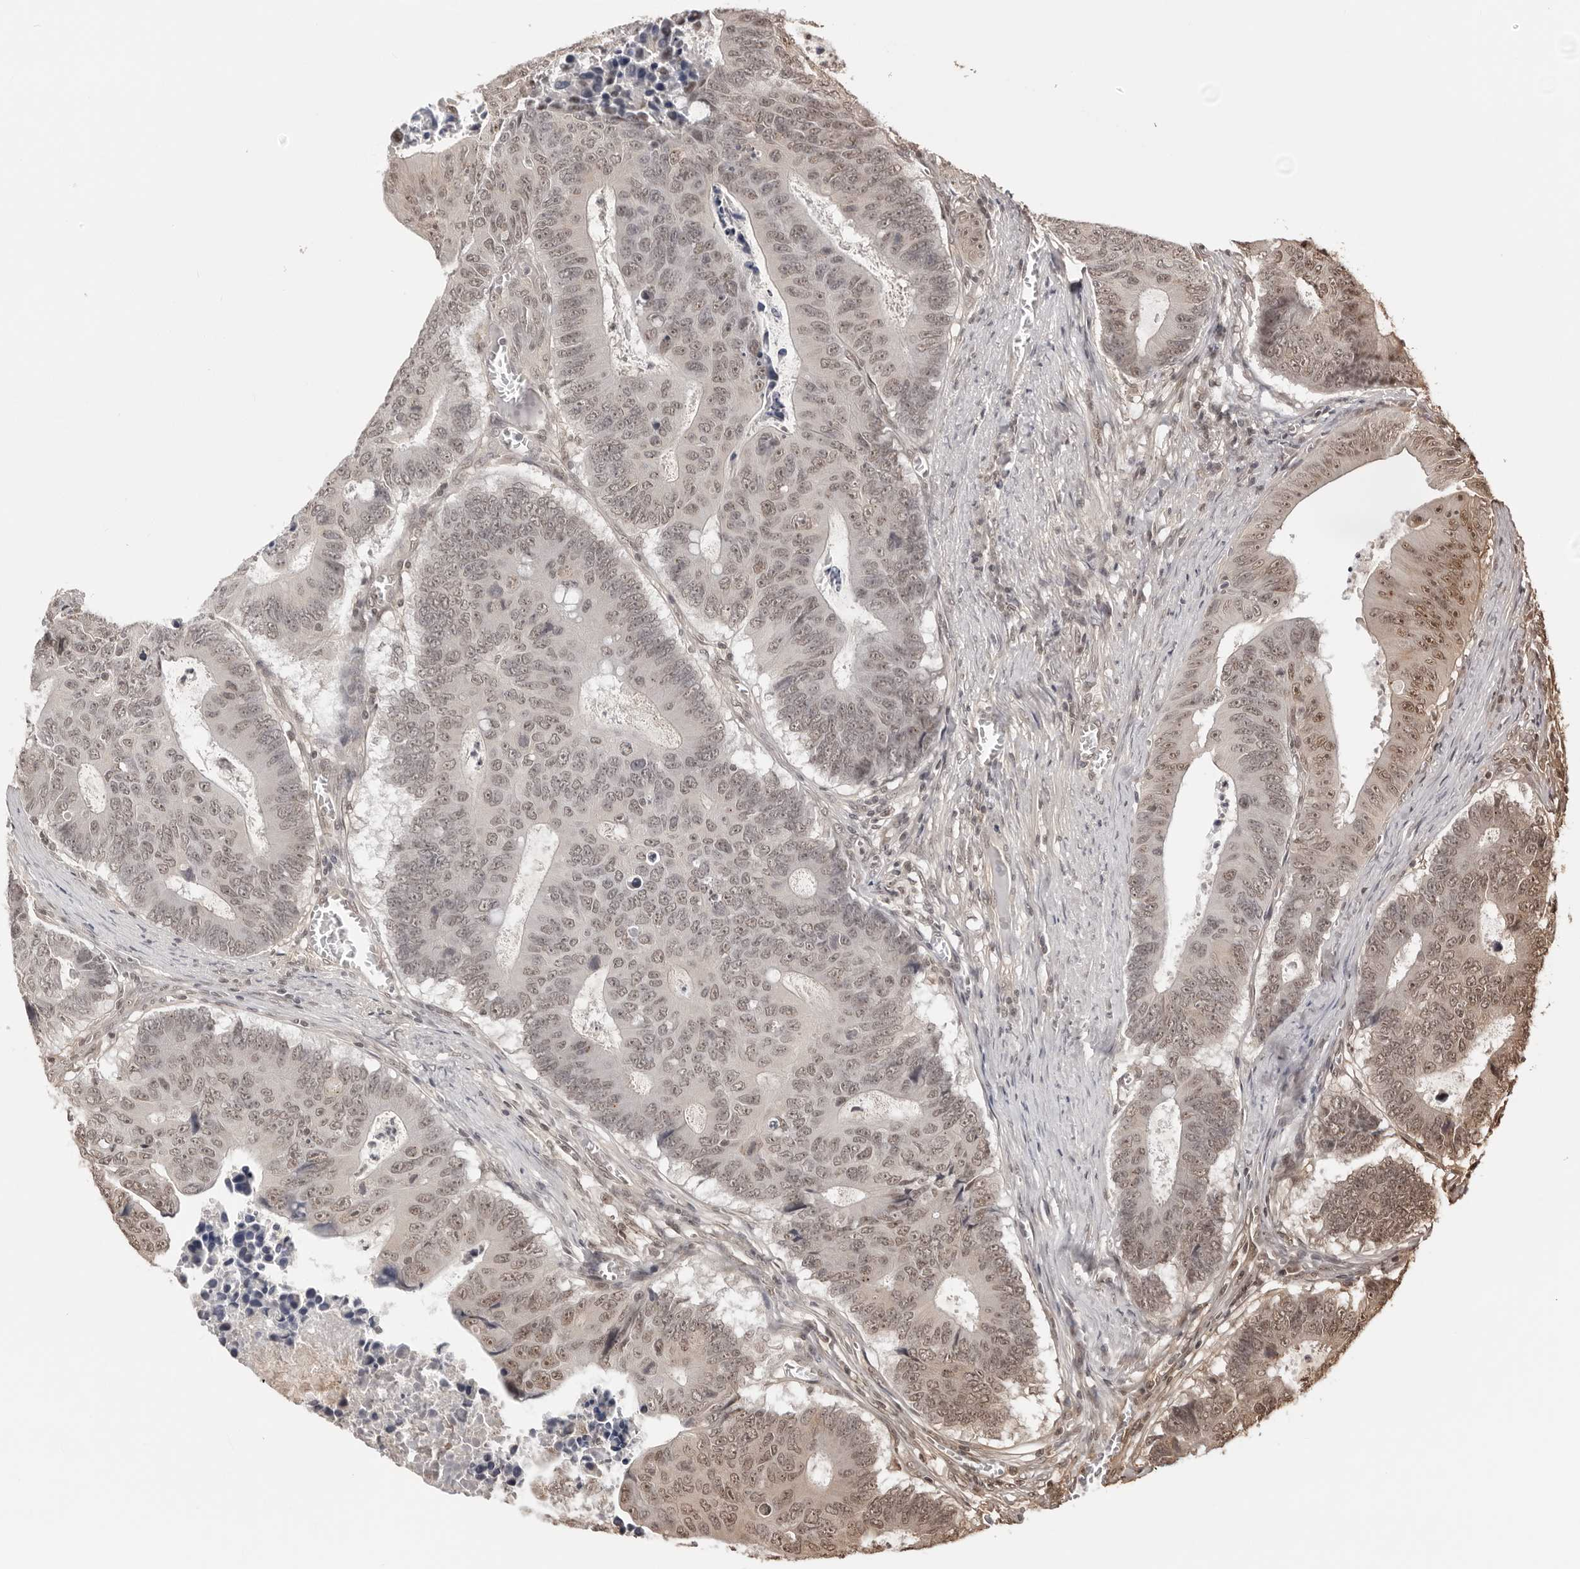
{"staining": {"intensity": "weak", "quantity": ">75%", "location": "nuclear"}, "tissue": "colorectal cancer", "cell_type": "Tumor cells", "image_type": "cancer", "snomed": [{"axis": "morphology", "description": "Adenocarcinoma, NOS"}, {"axis": "topography", "description": "Colon"}], "caption": "IHC (DAB (3,3'-diaminobenzidine)) staining of human adenocarcinoma (colorectal) shows weak nuclear protein expression in approximately >75% of tumor cells. (IHC, brightfield microscopy, high magnification).", "gene": "SDE2", "patient": {"sex": "male", "age": 87}}